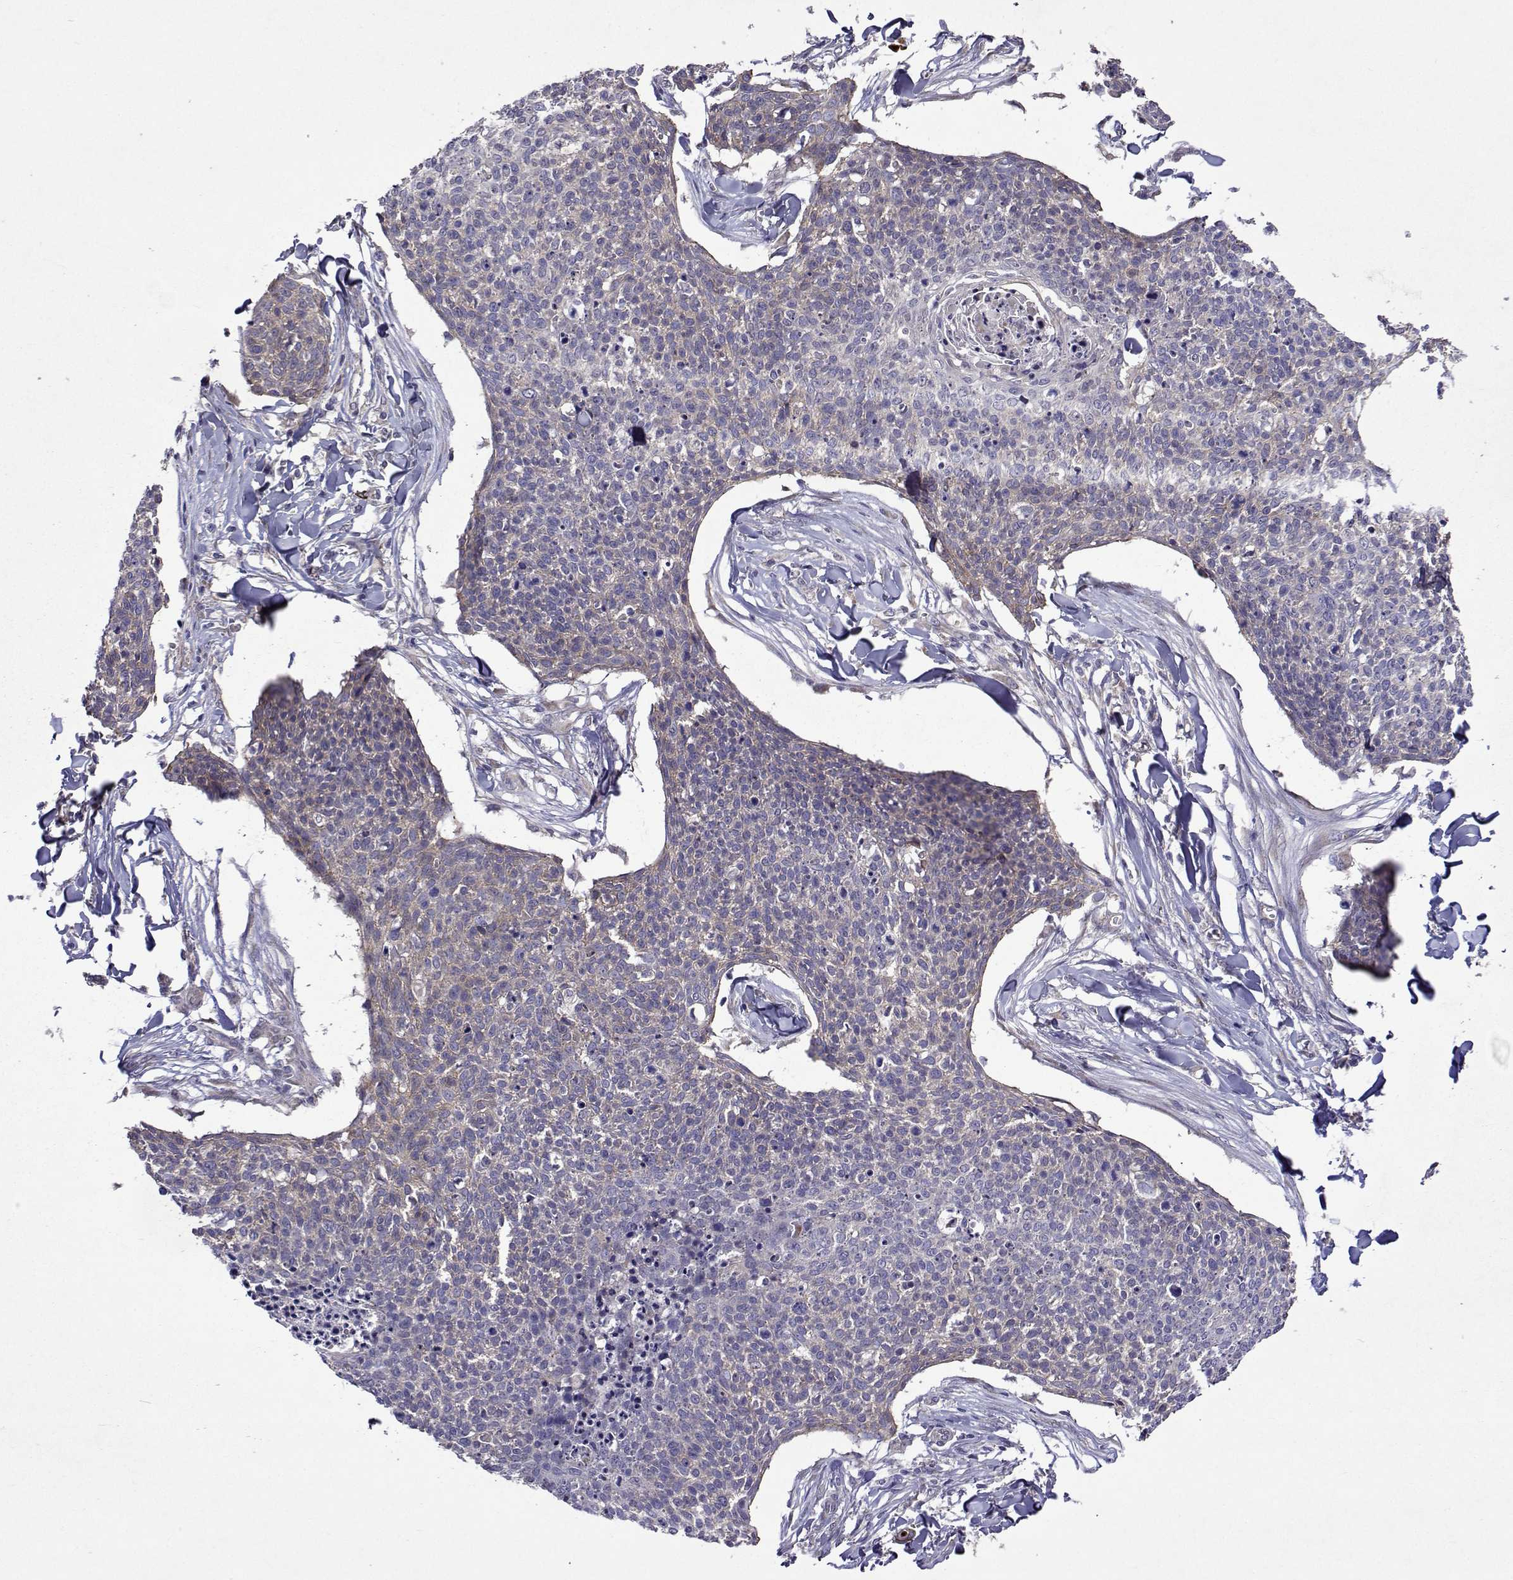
{"staining": {"intensity": "negative", "quantity": "none", "location": "none"}, "tissue": "skin cancer", "cell_type": "Tumor cells", "image_type": "cancer", "snomed": [{"axis": "morphology", "description": "Squamous cell carcinoma, NOS"}, {"axis": "topography", "description": "Skin"}, {"axis": "topography", "description": "Vulva"}], "caption": "The immunohistochemistry photomicrograph has no significant positivity in tumor cells of skin squamous cell carcinoma tissue.", "gene": "TARBP2", "patient": {"sex": "female", "age": 75}}